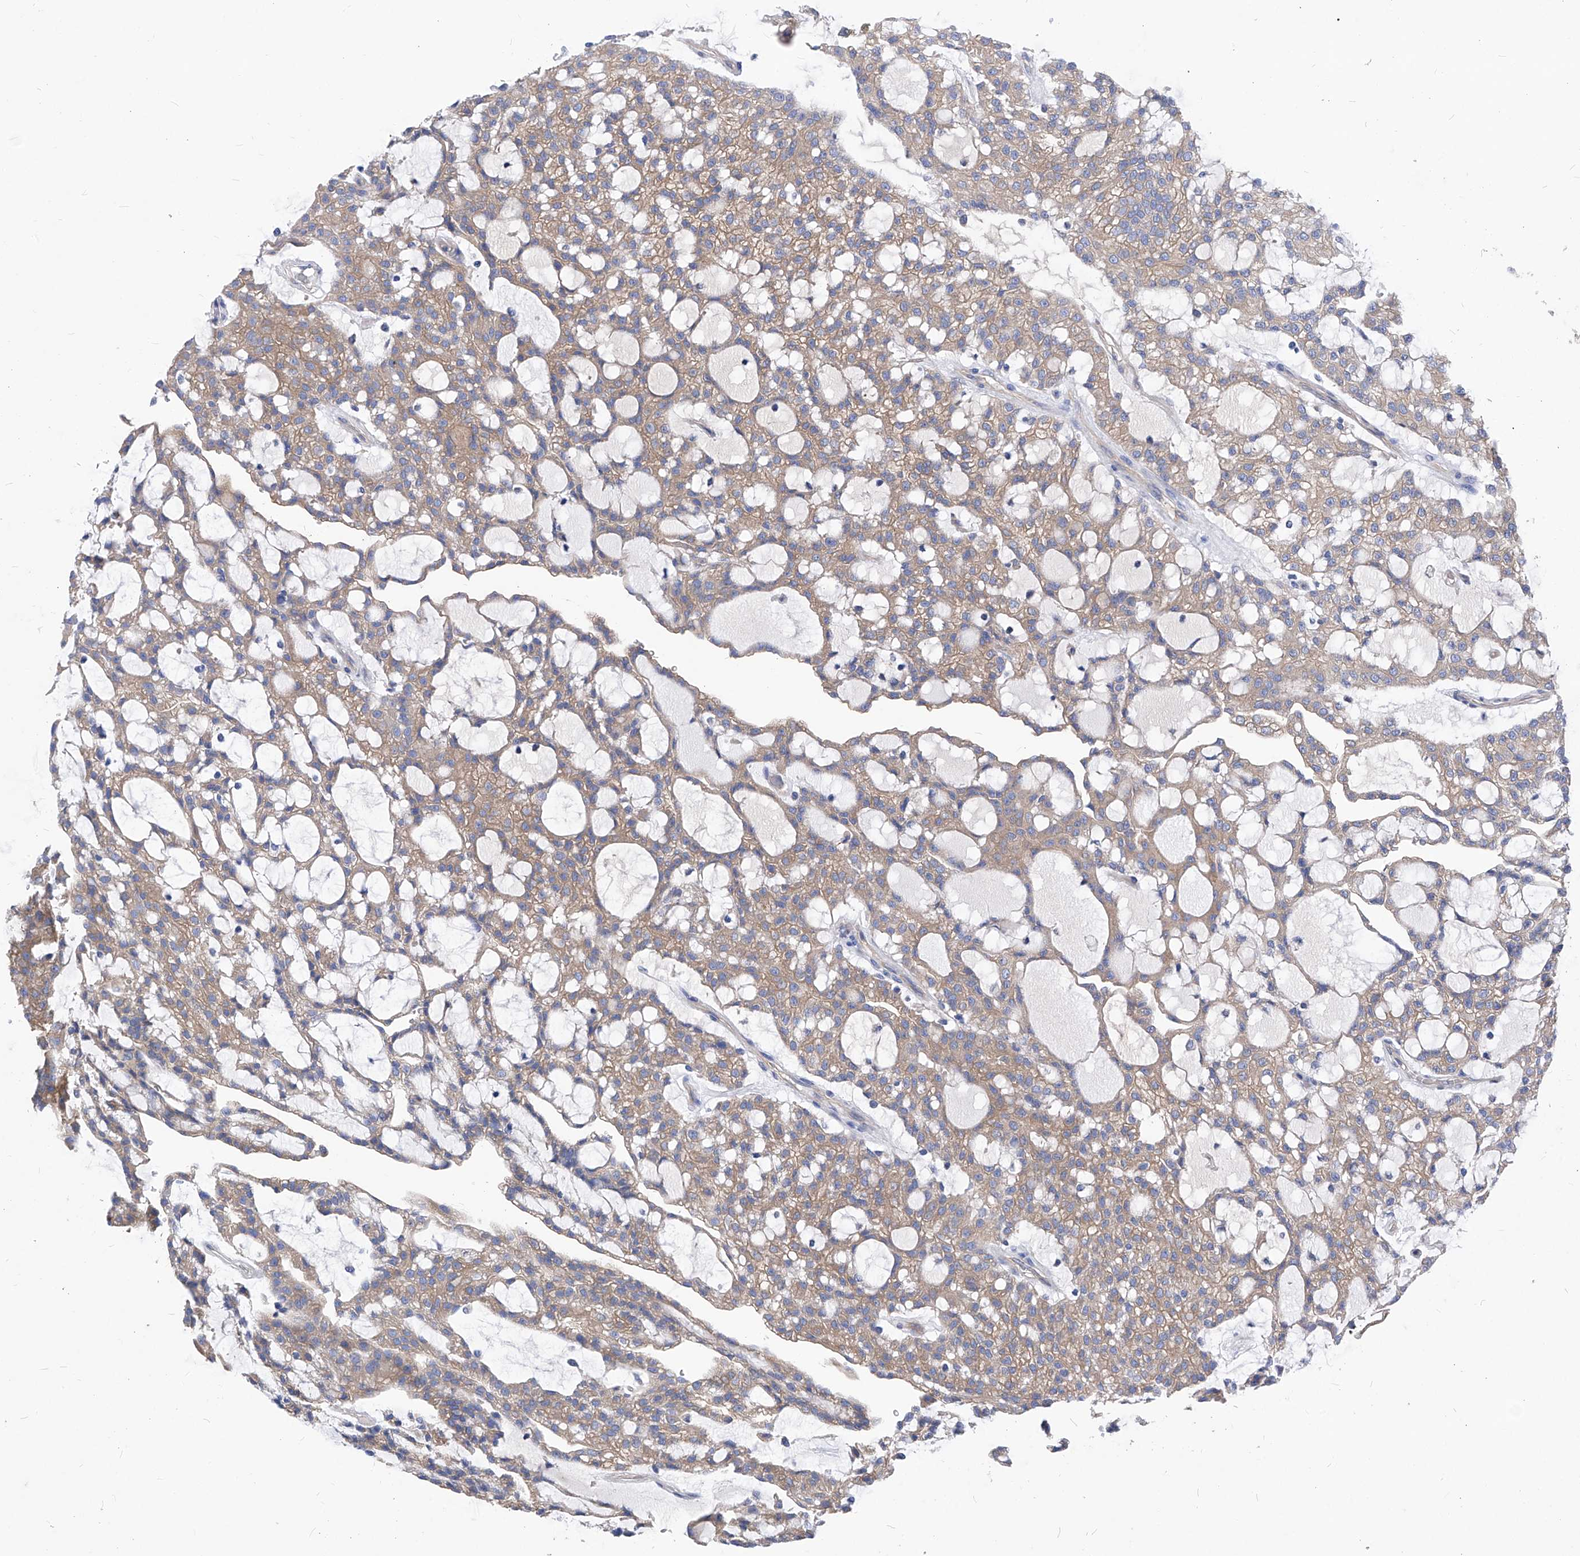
{"staining": {"intensity": "weak", "quantity": ">75%", "location": "cytoplasmic/membranous"}, "tissue": "renal cancer", "cell_type": "Tumor cells", "image_type": "cancer", "snomed": [{"axis": "morphology", "description": "Adenocarcinoma, NOS"}, {"axis": "topography", "description": "Kidney"}], "caption": "Protein staining demonstrates weak cytoplasmic/membranous positivity in about >75% of tumor cells in renal cancer (adenocarcinoma). (brown staining indicates protein expression, while blue staining denotes nuclei).", "gene": "XPNPEP1", "patient": {"sex": "male", "age": 63}}